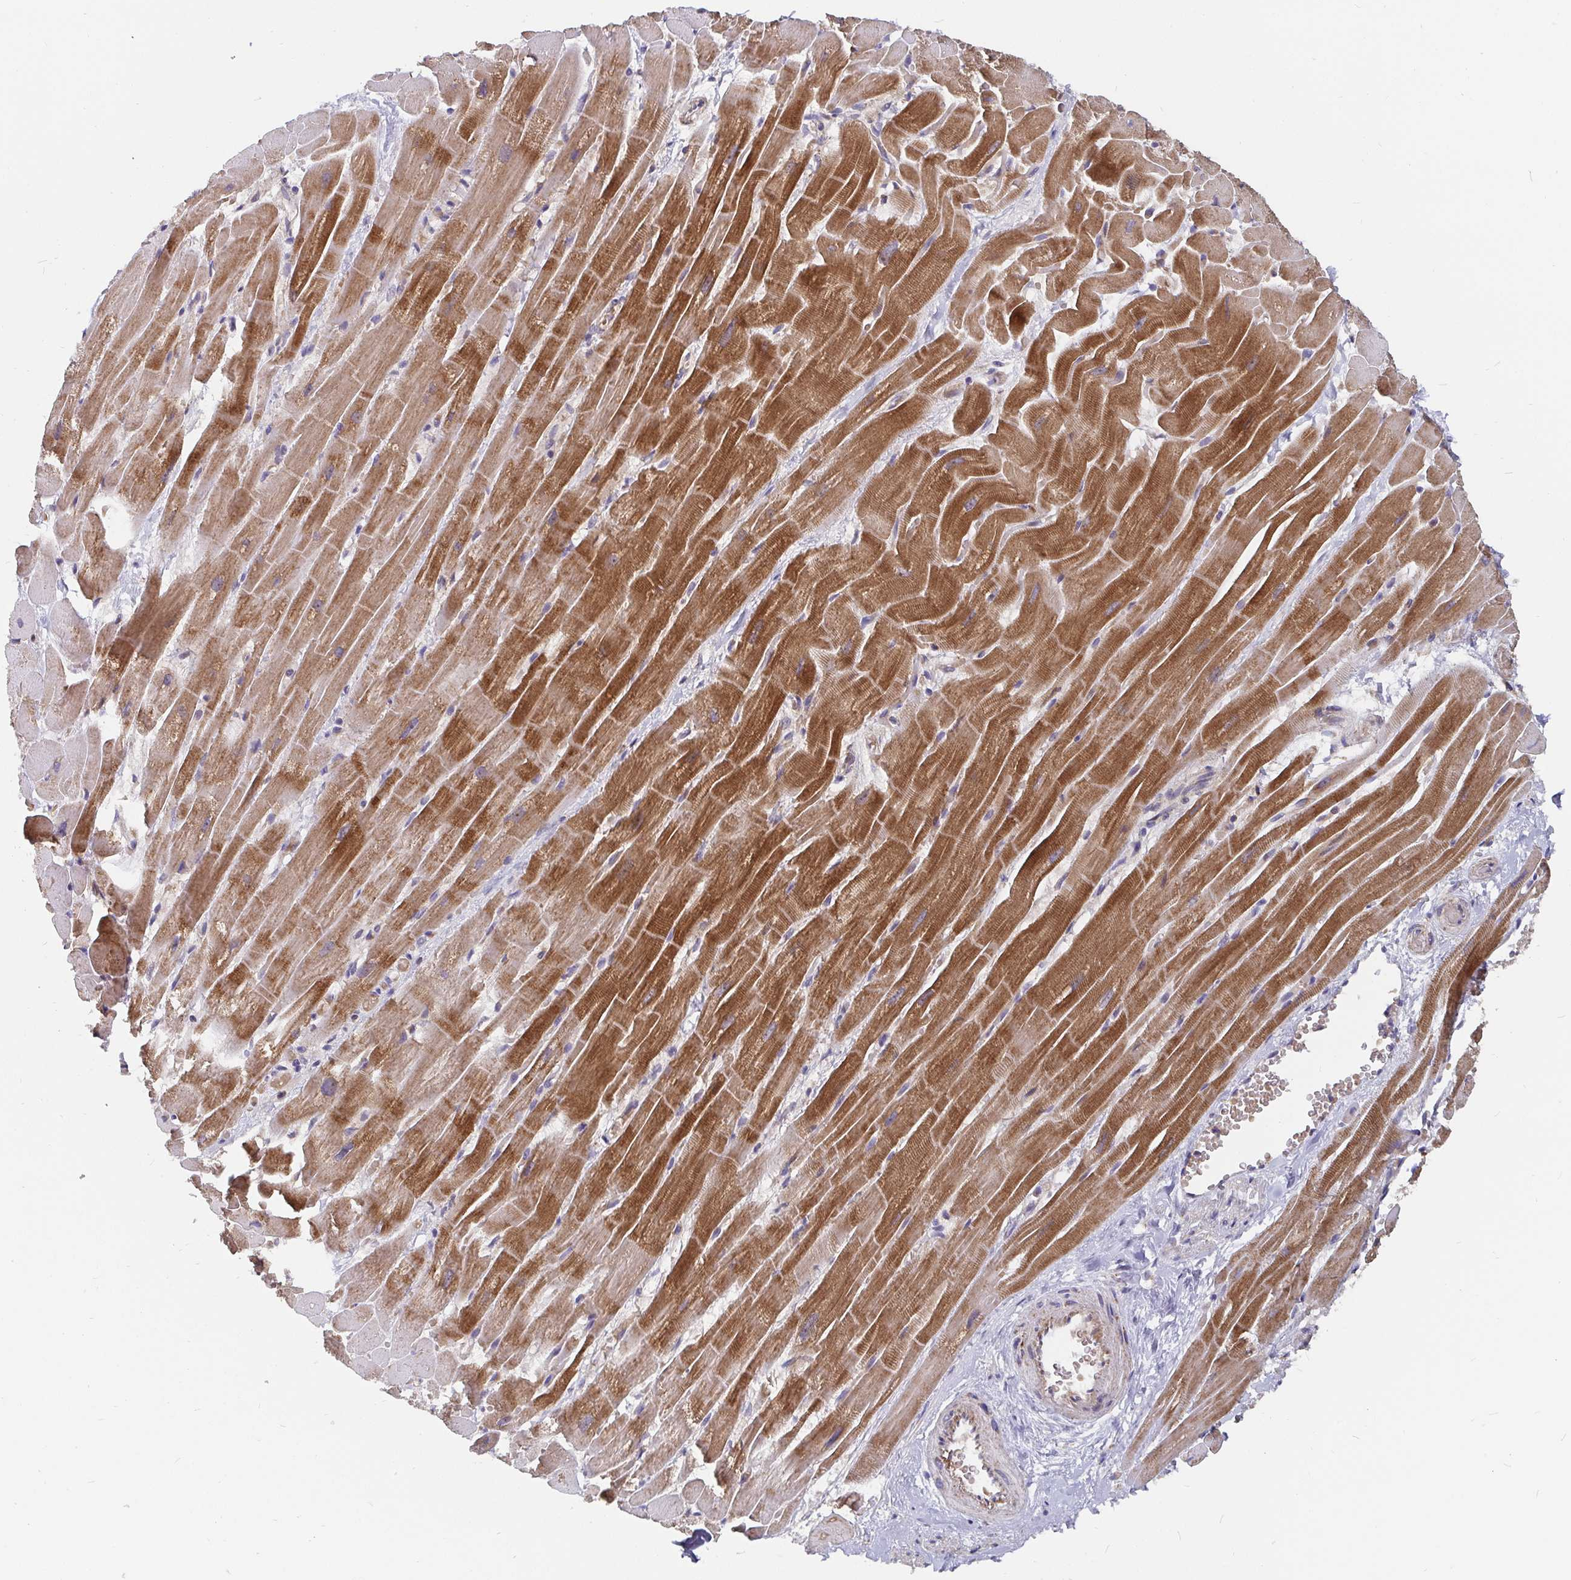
{"staining": {"intensity": "strong", "quantity": ">75%", "location": "cytoplasmic/membranous"}, "tissue": "heart muscle", "cell_type": "Cardiomyocytes", "image_type": "normal", "snomed": [{"axis": "morphology", "description": "Normal tissue, NOS"}, {"axis": "topography", "description": "Heart"}], "caption": "DAB immunohistochemical staining of normal human heart muscle demonstrates strong cytoplasmic/membranous protein staining in about >75% of cardiomyocytes.", "gene": "PDF", "patient": {"sex": "male", "age": 37}}